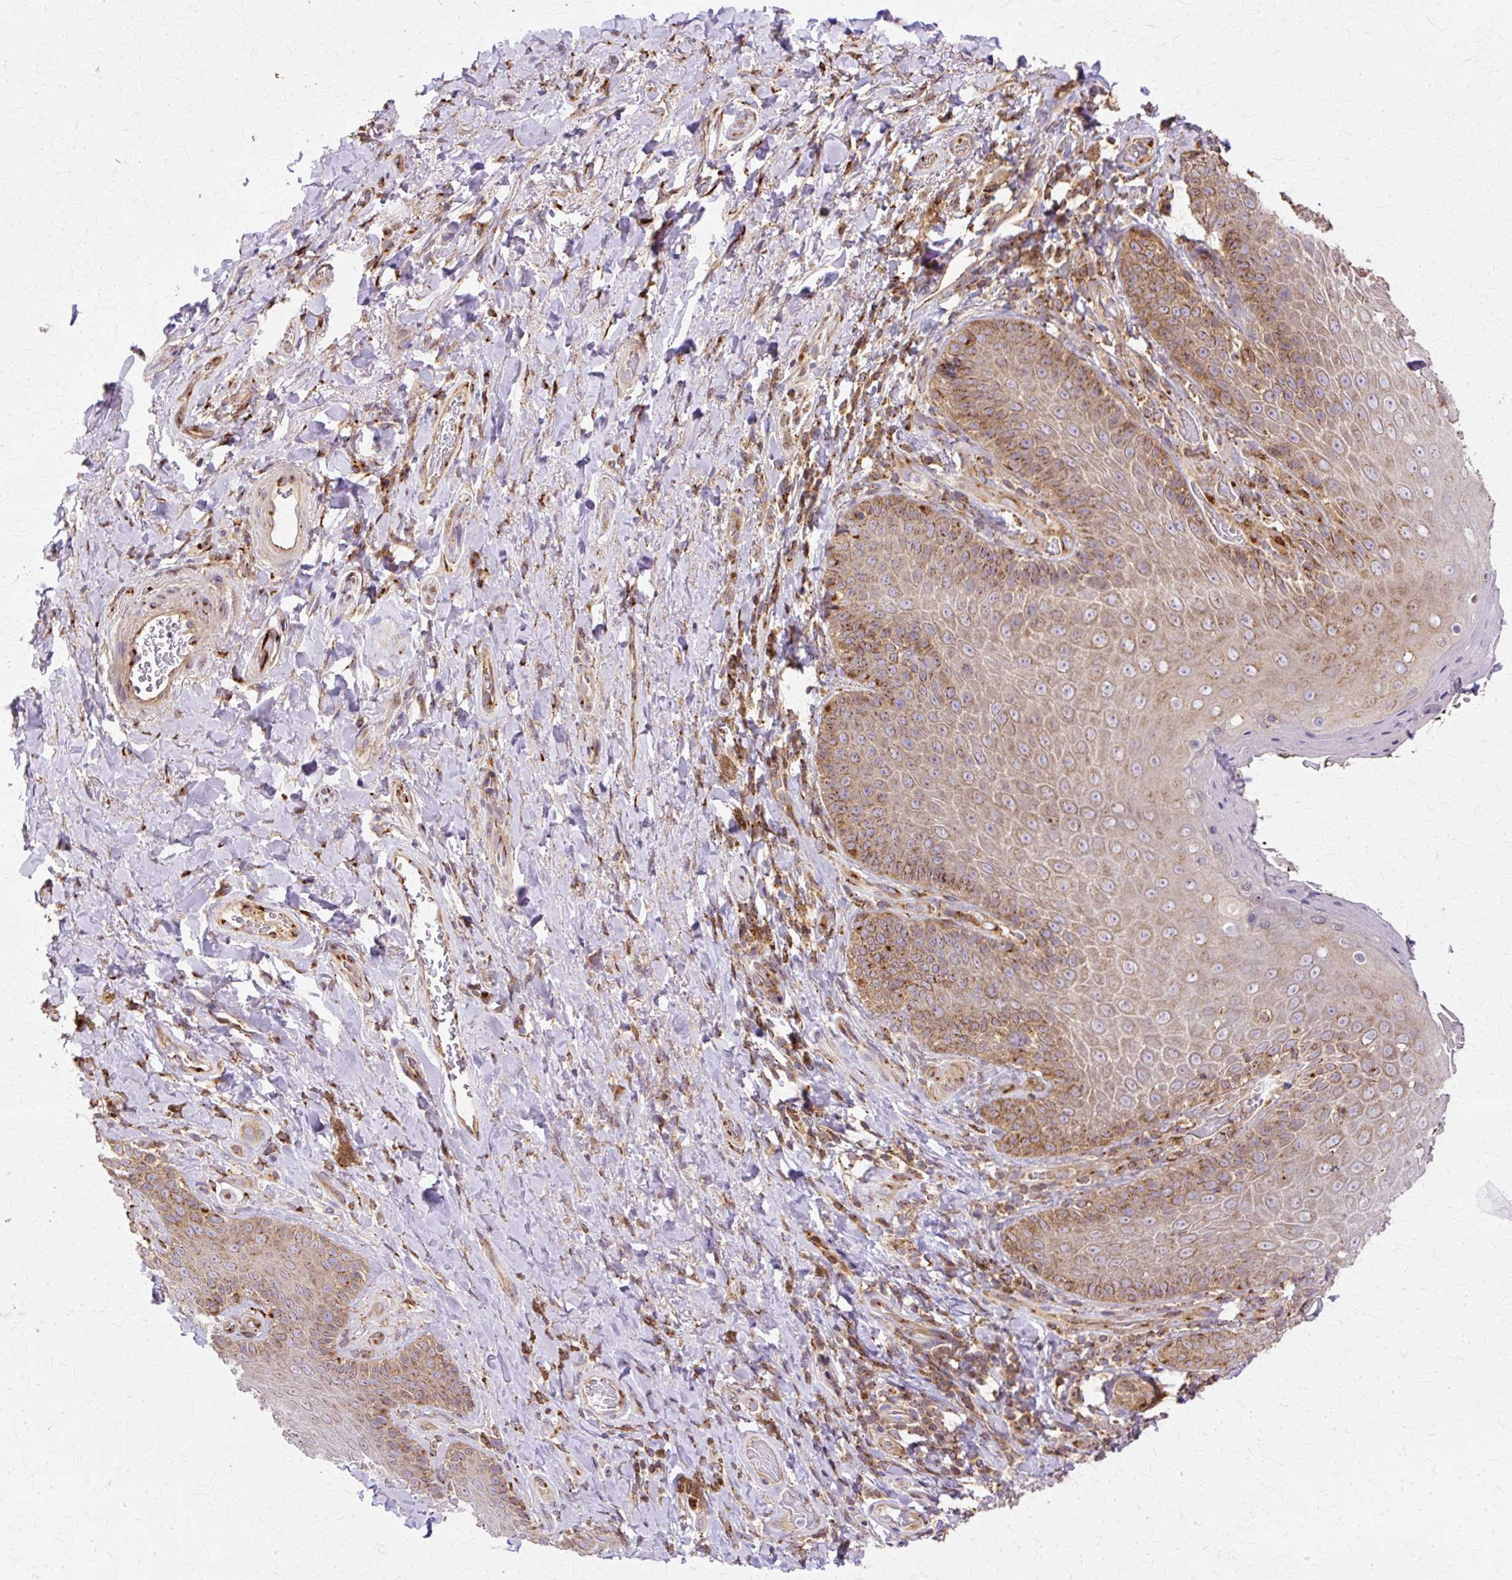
{"staining": {"intensity": "moderate", "quantity": "25%-75%", "location": "cytoplasmic/membranous"}, "tissue": "skin", "cell_type": "Epidermal cells", "image_type": "normal", "snomed": [{"axis": "morphology", "description": "Normal tissue, NOS"}, {"axis": "topography", "description": "Anal"}, {"axis": "topography", "description": "Peripheral nerve tissue"}], "caption": "Skin was stained to show a protein in brown. There is medium levels of moderate cytoplasmic/membranous positivity in approximately 25%-75% of epidermal cells.", "gene": "COPB1", "patient": {"sex": "male", "age": 53}}